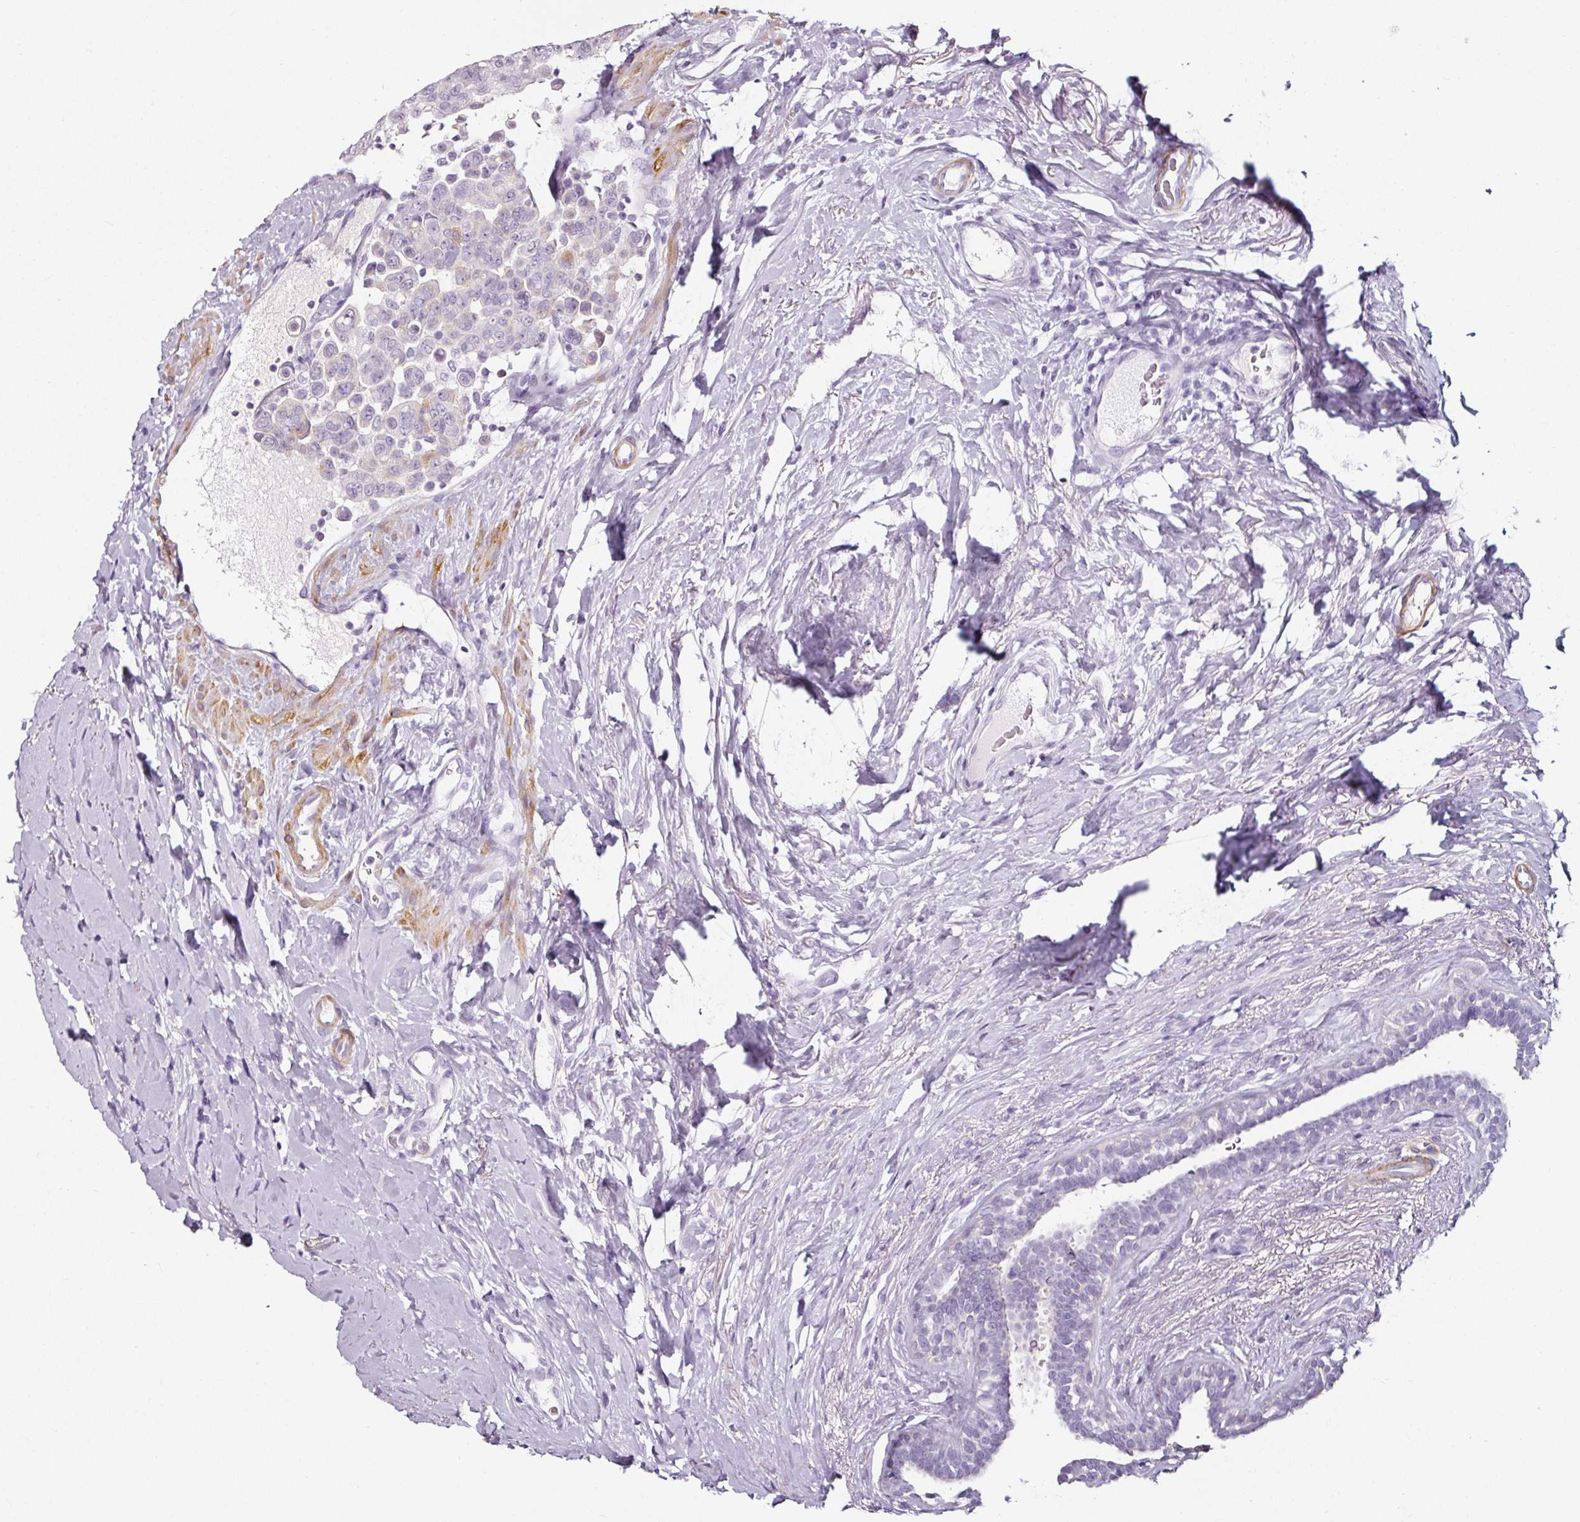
{"staining": {"intensity": "negative", "quantity": "none", "location": "none"}, "tissue": "breast cancer", "cell_type": "Tumor cells", "image_type": "cancer", "snomed": [{"axis": "morphology", "description": "Duct carcinoma"}, {"axis": "topography", "description": "Breast"}], "caption": "IHC micrograph of neoplastic tissue: human breast cancer stained with DAB (3,3'-diaminobenzidine) demonstrates no significant protein staining in tumor cells.", "gene": "CAP2", "patient": {"sex": "female", "age": 40}}